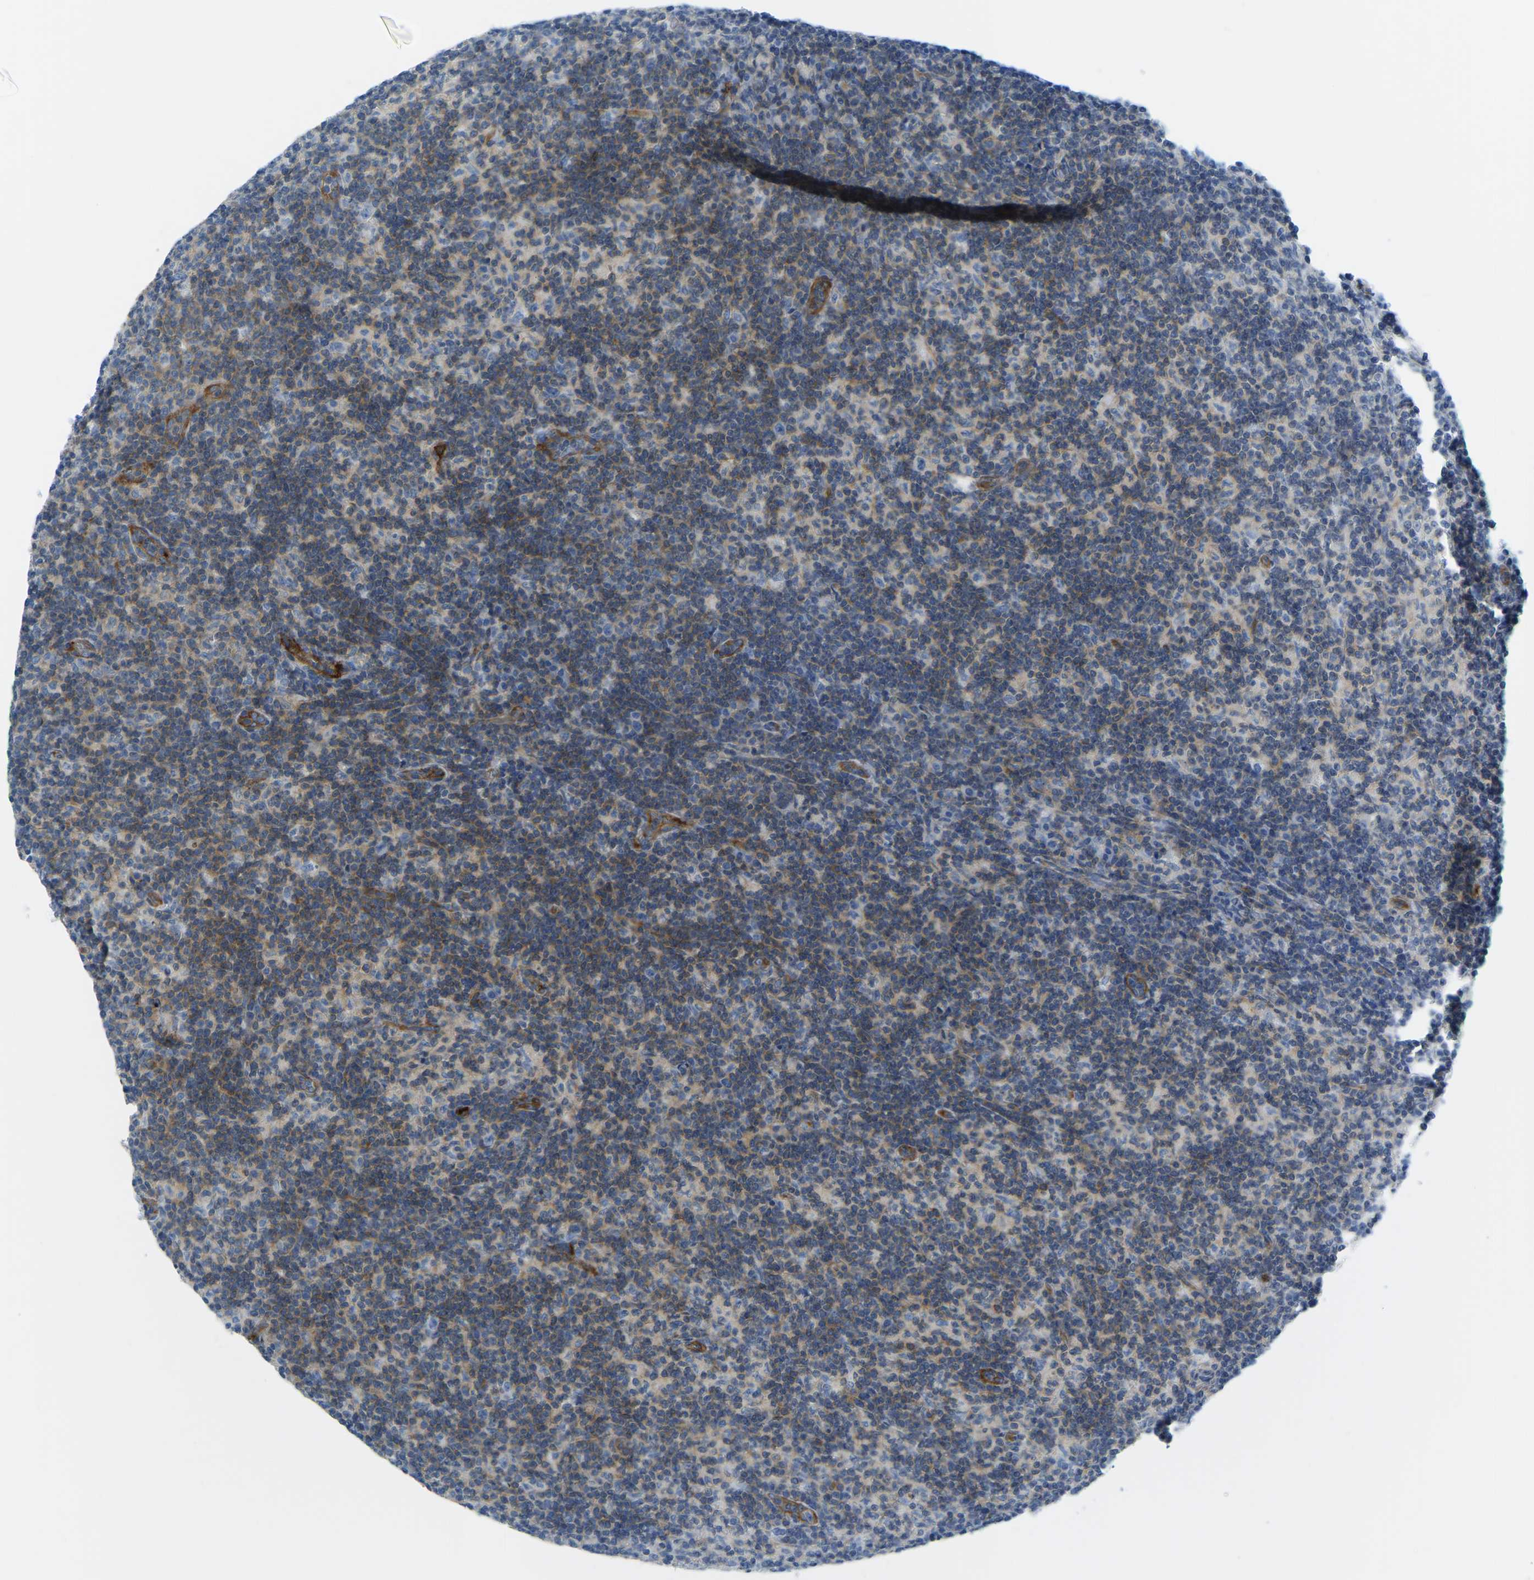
{"staining": {"intensity": "weak", "quantity": "<25%", "location": "cytoplasmic/membranous"}, "tissue": "lymph node", "cell_type": "Germinal center cells", "image_type": "normal", "snomed": [{"axis": "morphology", "description": "Normal tissue, NOS"}, {"axis": "morphology", "description": "Inflammation, NOS"}, {"axis": "topography", "description": "Lymph node"}], "caption": "An immunohistochemistry (IHC) image of benign lymph node is shown. There is no staining in germinal center cells of lymph node.", "gene": "MYL3", "patient": {"sex": "male", "age": 55}}